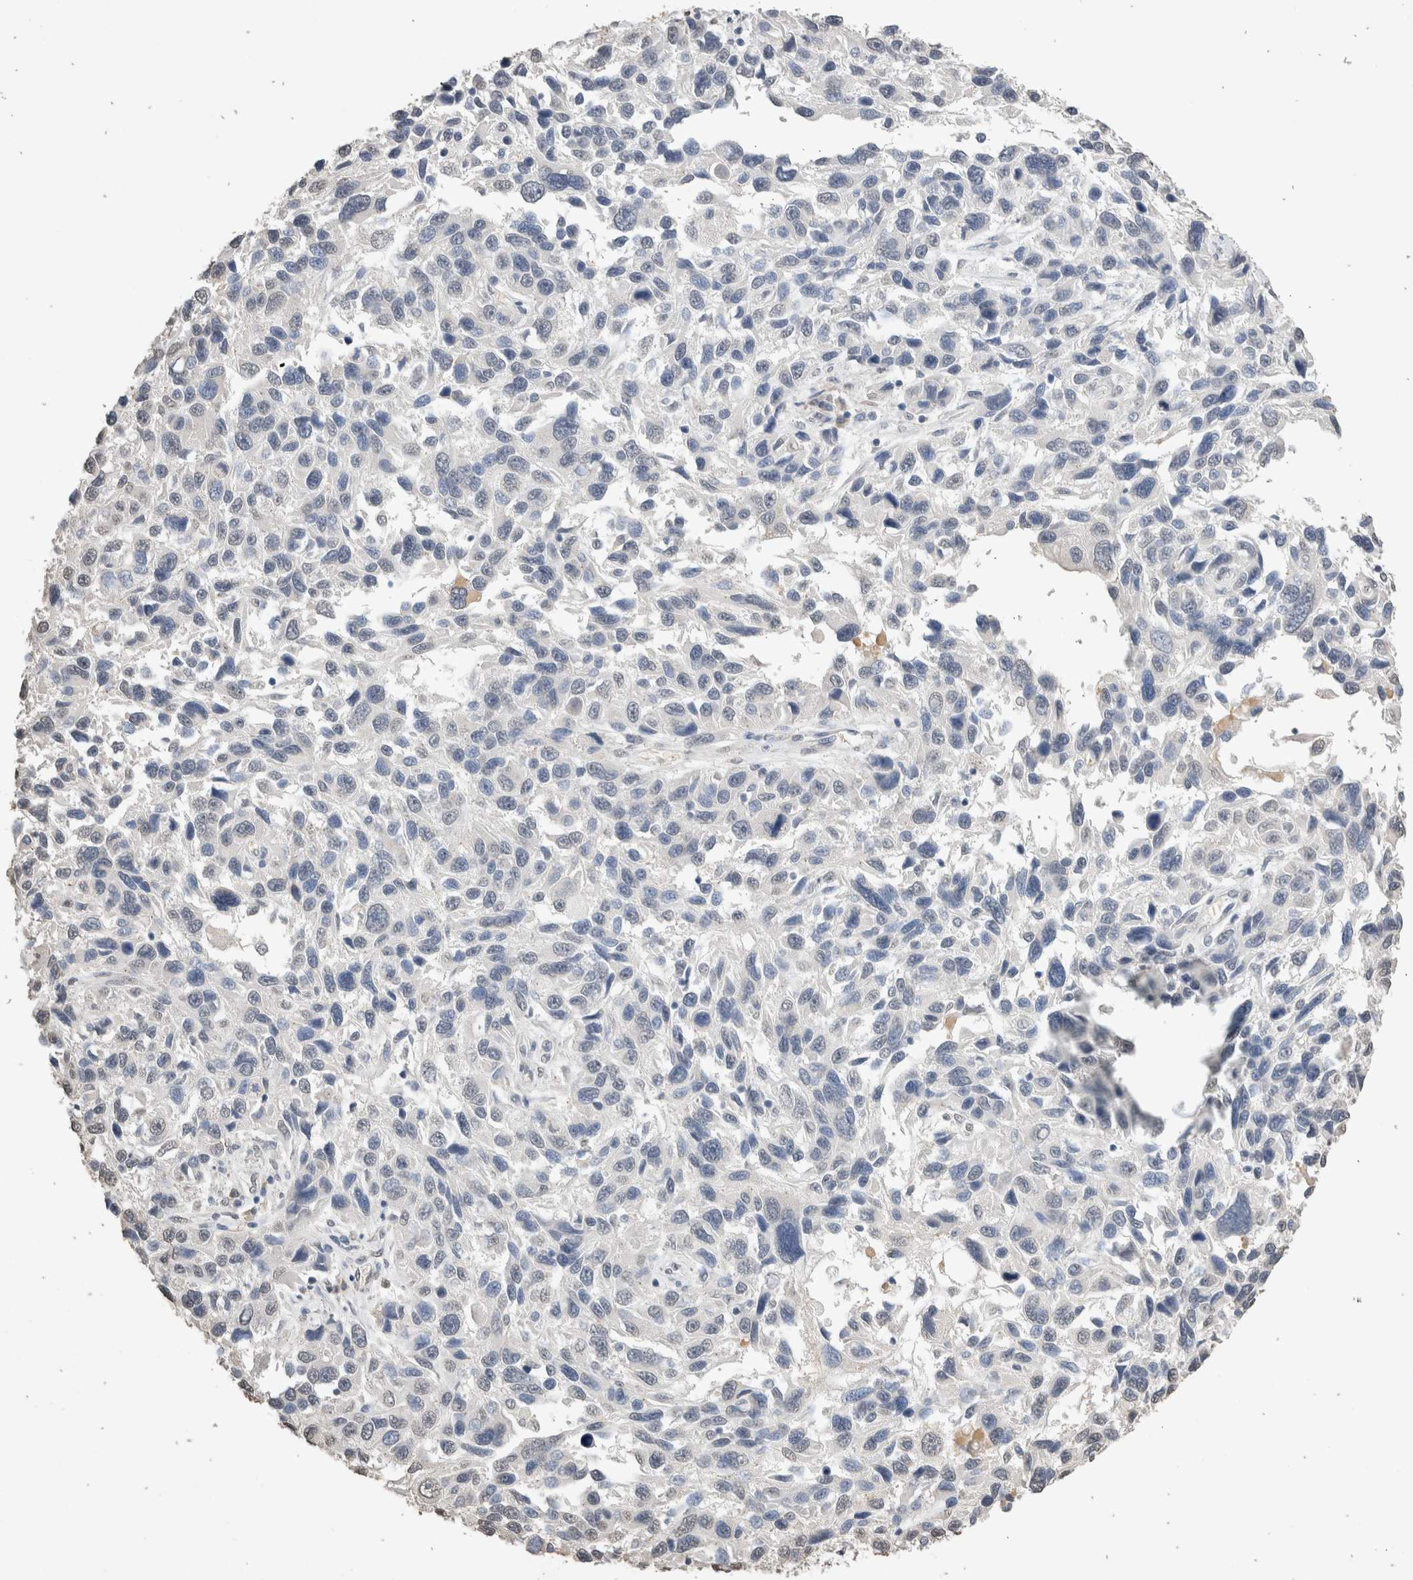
{"staining": {"intensity": "negative", "quantity": "none", "location": "none"}, "tissue": "melanoma", "cell_type": "Tumor cells", "image_type": "cancer", "snomed": [{"axis": "morphology", "description": "Malignant melanoma, NOS"}, {"axis": "topography", "description": "Skin"}], "caption": "Immunohistochemistry histopathology image of neoplastic tissue: melanoma stained with DAB displays no significant protein staining in tumor cells.", "gene": "LGALS2", "patient": {"sex": "male", "age": 53}}